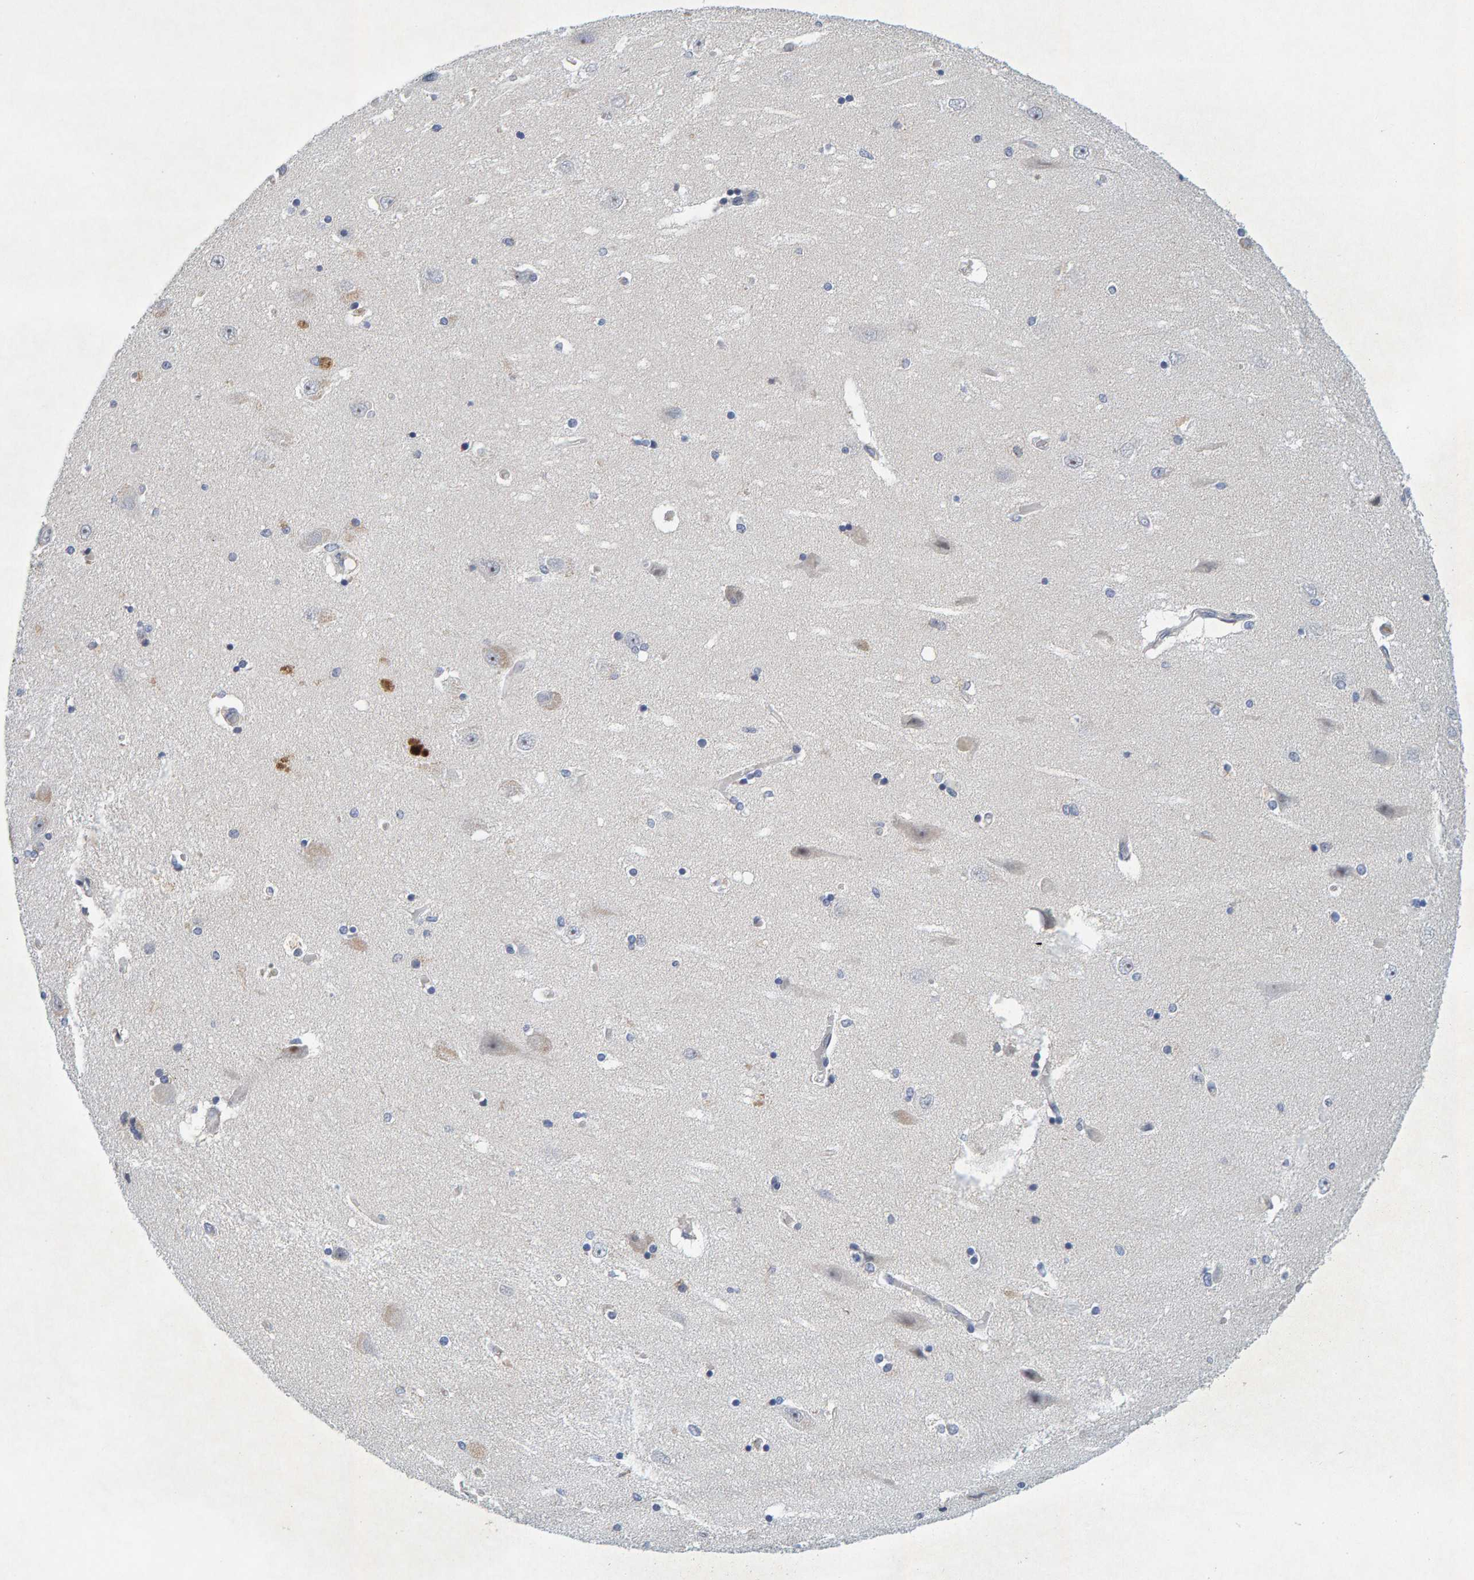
{"staining": {"intensity": "negative", "quantity": "none", "location": "none"}, "tissue": "hippocampus", "cell_type": "Glial cells", "image_type": "normal", "snomed": [{"axis": "morphology", "description": "Normal tissue, NOS"}, {"axis": "topography", "description": "Hippocampus"}], "caption": "Protein analysis of unremarkable hippocampus displays no significant expression in glial cells.", "gene": "ZNF77", "patient": {"sex": "female", "age": 54}}